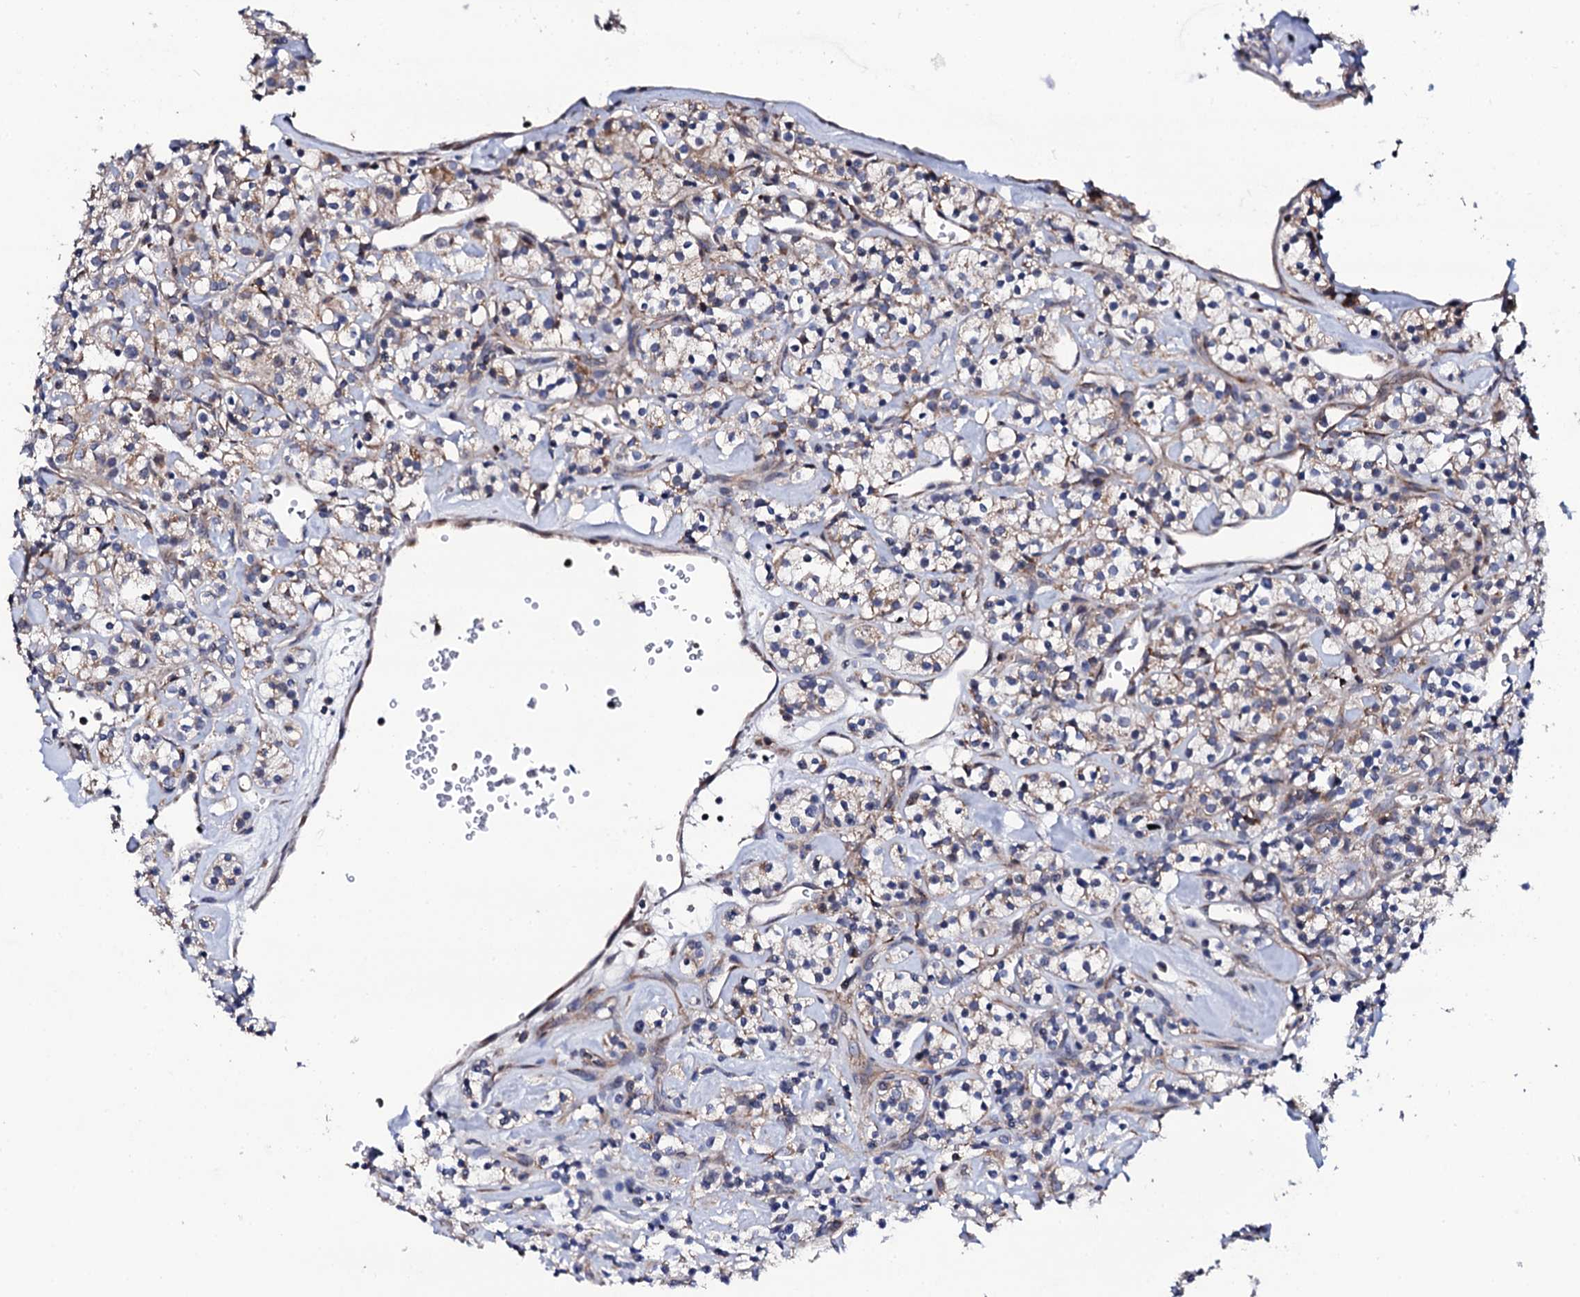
{"staining": {"intensity": "weak", "quantity": "<25%", "location": "cytoplasmic/membranous"}, "tissue": "renal cancer", "cell_type": "Tumor cells", "image_type": "cancer", "snomed": [{"axis": "morphology", "description": "Adenocarcinoma, NOS"}, {"axis": "topography", "description": "Kidney"}], "caption": "There is no significant positivity in tumor cells of renal cancer. Brightfield microscopy of immunohistochemistry stained with DAB (brown) and hematoxylin (blue), captured at high magnification.", "gene": "COG4", "patient": {"sex": "male", "age": 77}}